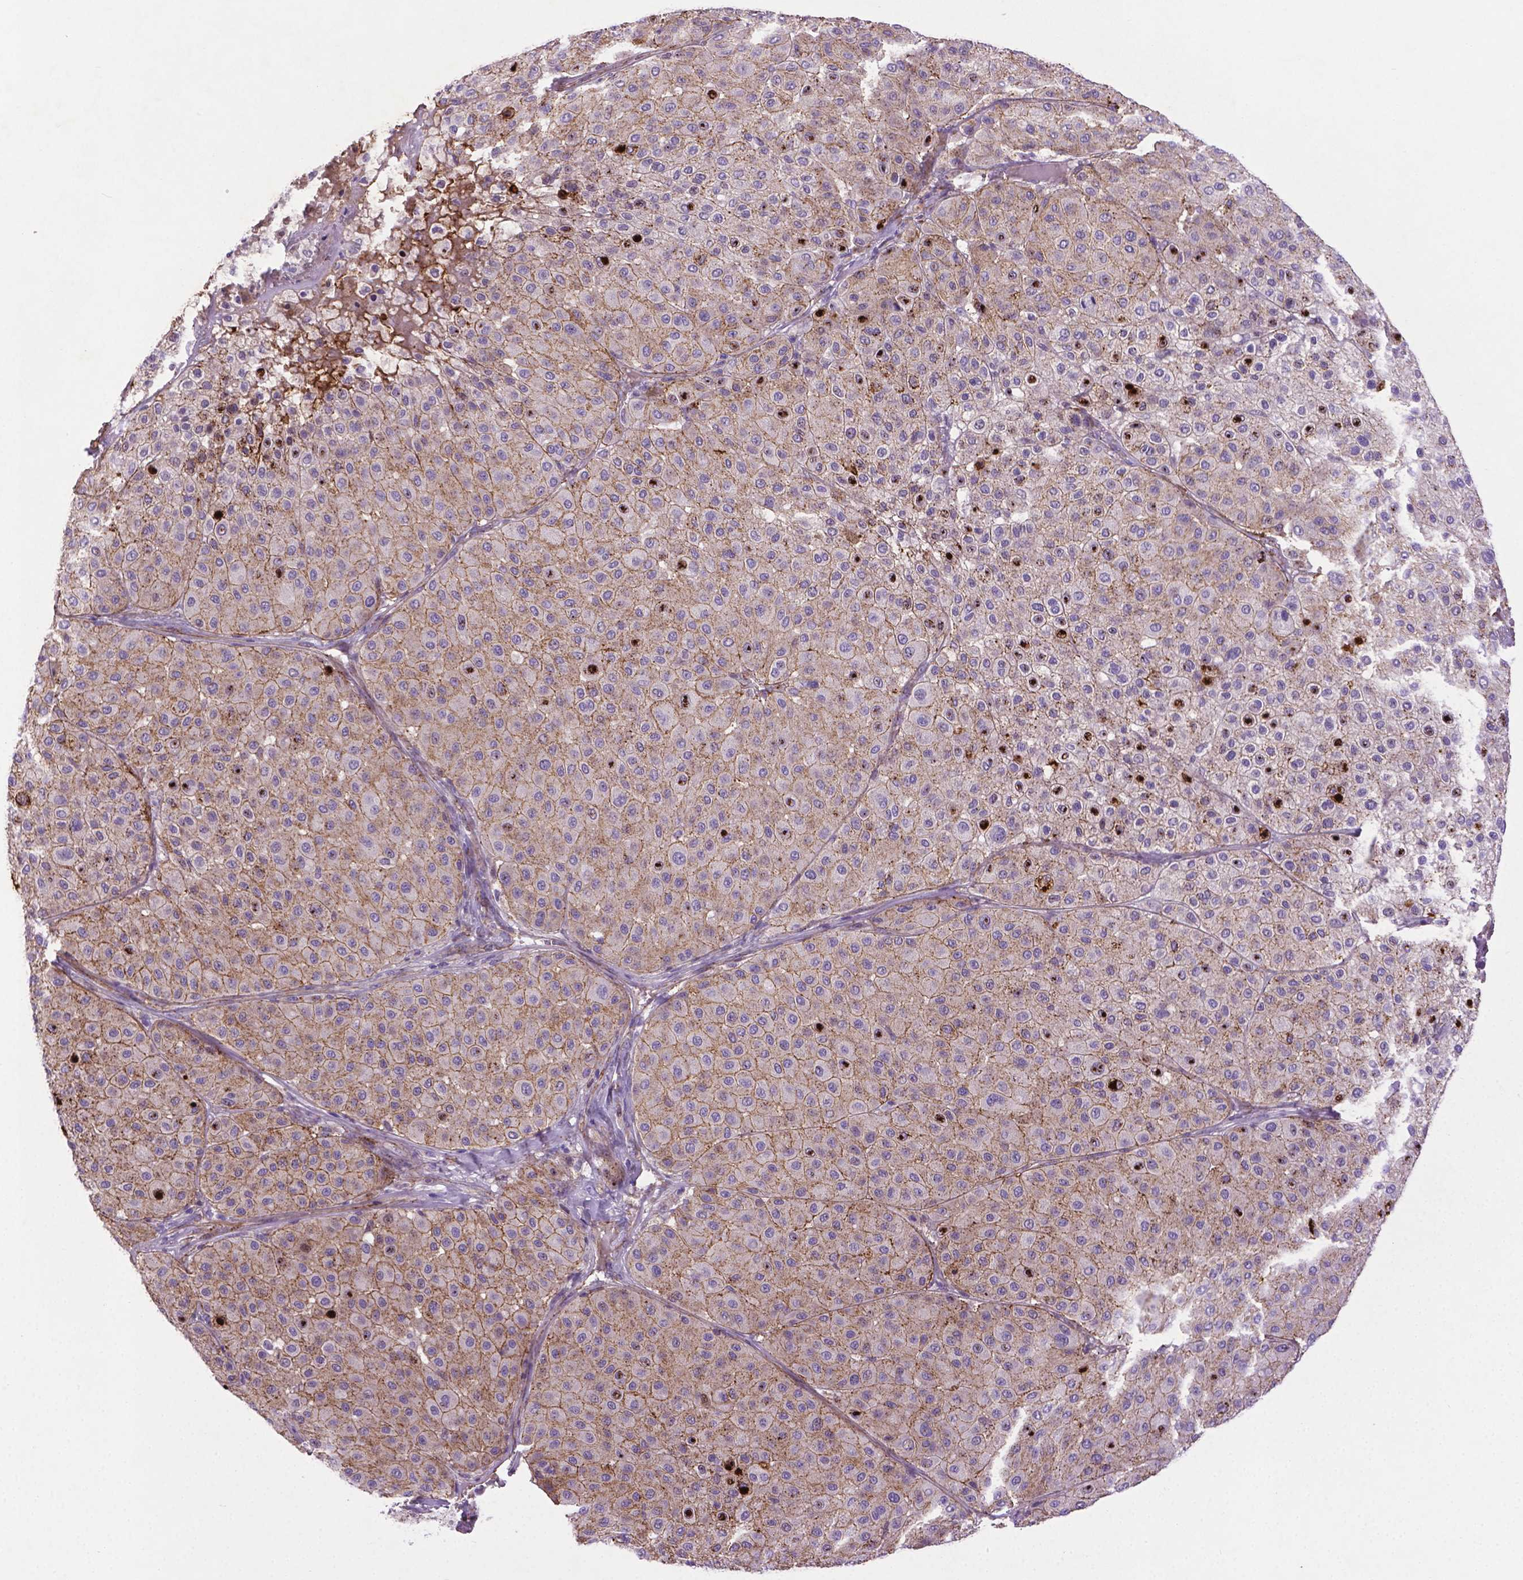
{"staining": {"intensity": "weak", "quantity": "25%-75%", "location": "cytoplasmic/membranous,nuclear"}, "tissue": "melanoma", "cell_type": "Tumor cells", "image_type": "cancer", "snomed": [{"axis": "morphology", "description": "Malignant melanoma, Metastatic site"}, {"axis": "topography", "description": "Smooth muscle"}], "caption": "High-magnification brightfield microscopy of melanoma stained with DAB (brown) and counterstained with hematoxylin (blue). tumor cells exhibit weak cytoplasmic/membranous and nuclear staining is present in about25%-75% of cells. (DAB (3,3'-diaminobenzidine) IHC, brown staining for protein, blue staining for nuclei).", "gene": "CCER2", "patient": {"sex": "male", "age": 41}}